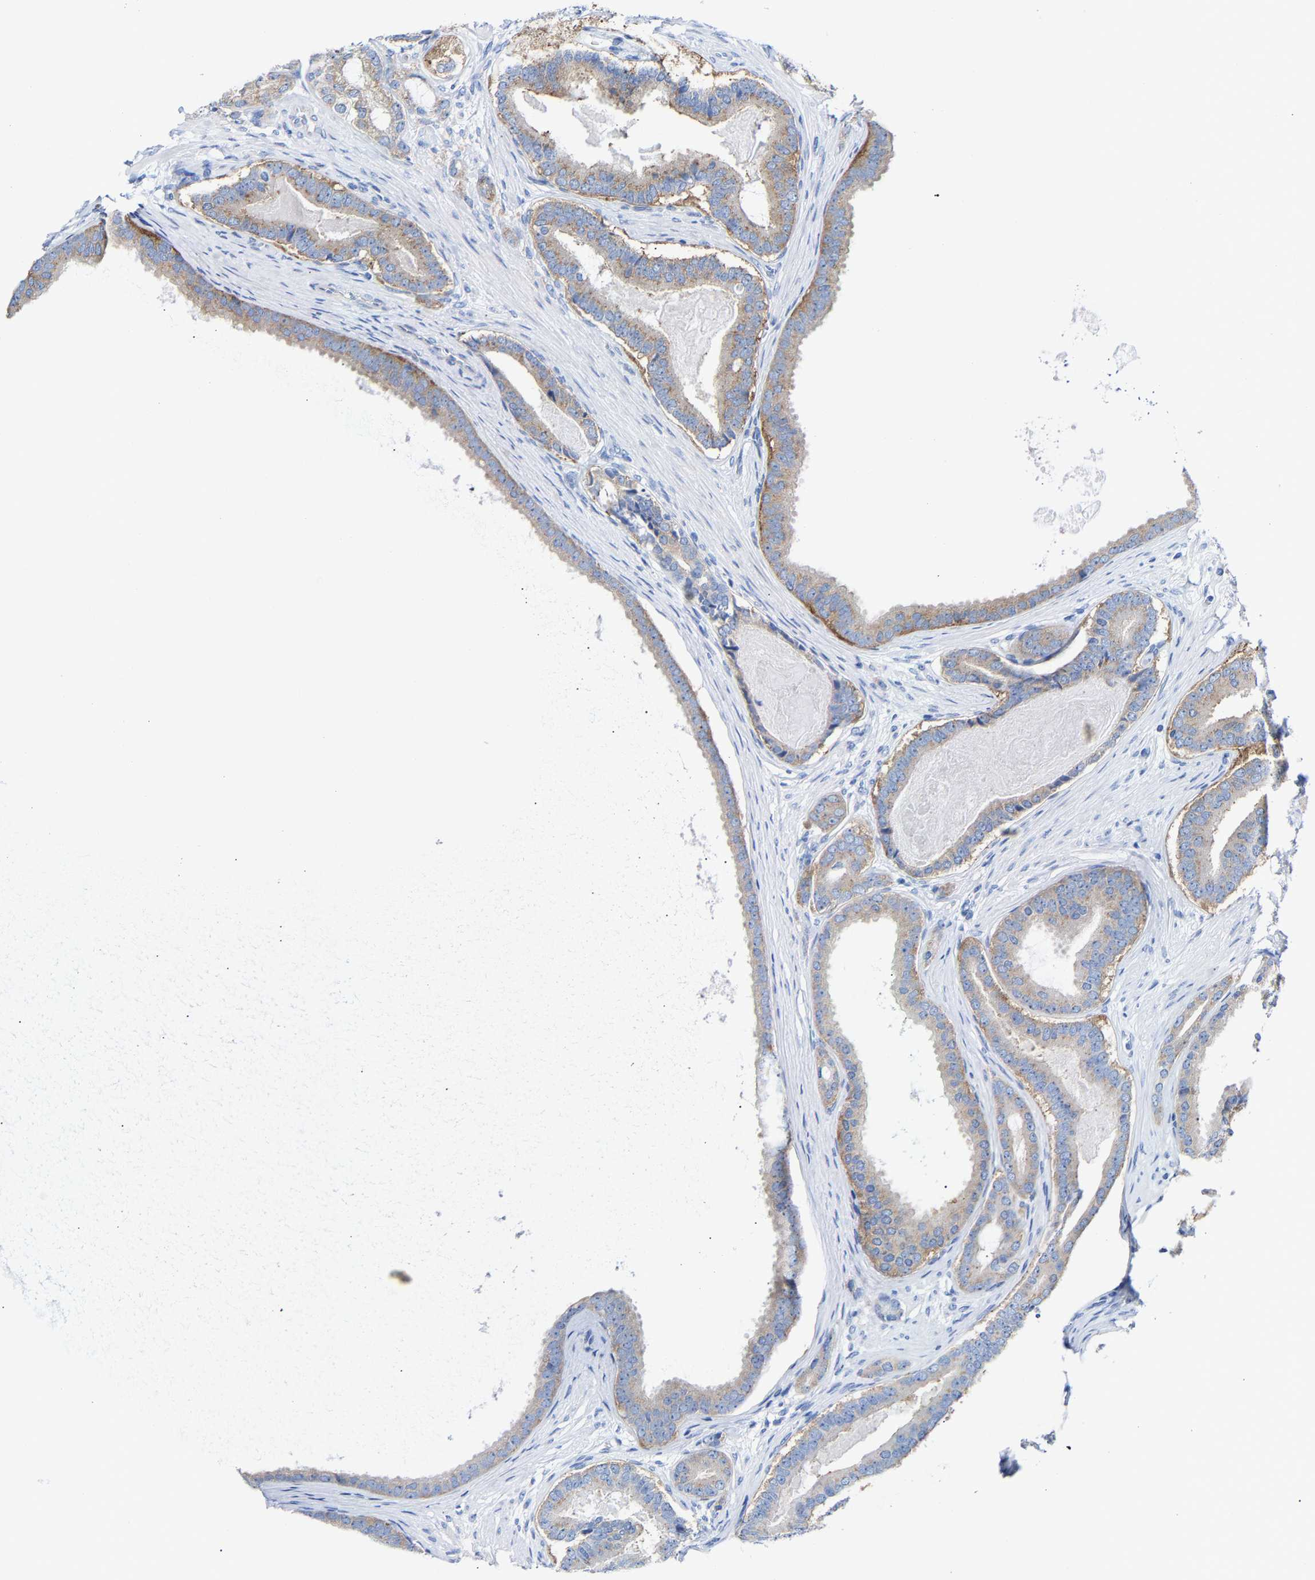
{"staining": {"intensity": "weak", "quantity": "25%-75%", "location": "cytoplasmic/membranous"}, "tissue": "prostate cancer", "cell_type": "Tumor cells", "image_type": "cancer", "snomed": [{"axis": "morphology", "description": "Adenocarcinoma, High grade"}, {"axis": "topography", "description": "Prostate"}], "caption": "The photomicrograph shows immunohistochemical staining of prostate cancer (high-grade adenocarcinoma). There is weak cytoplasmic/membranous positivity is present in about 25%-75% of tumor cells.", "gene": "PPP1R15A", "patient": {"sex": "male", "age": 60}}